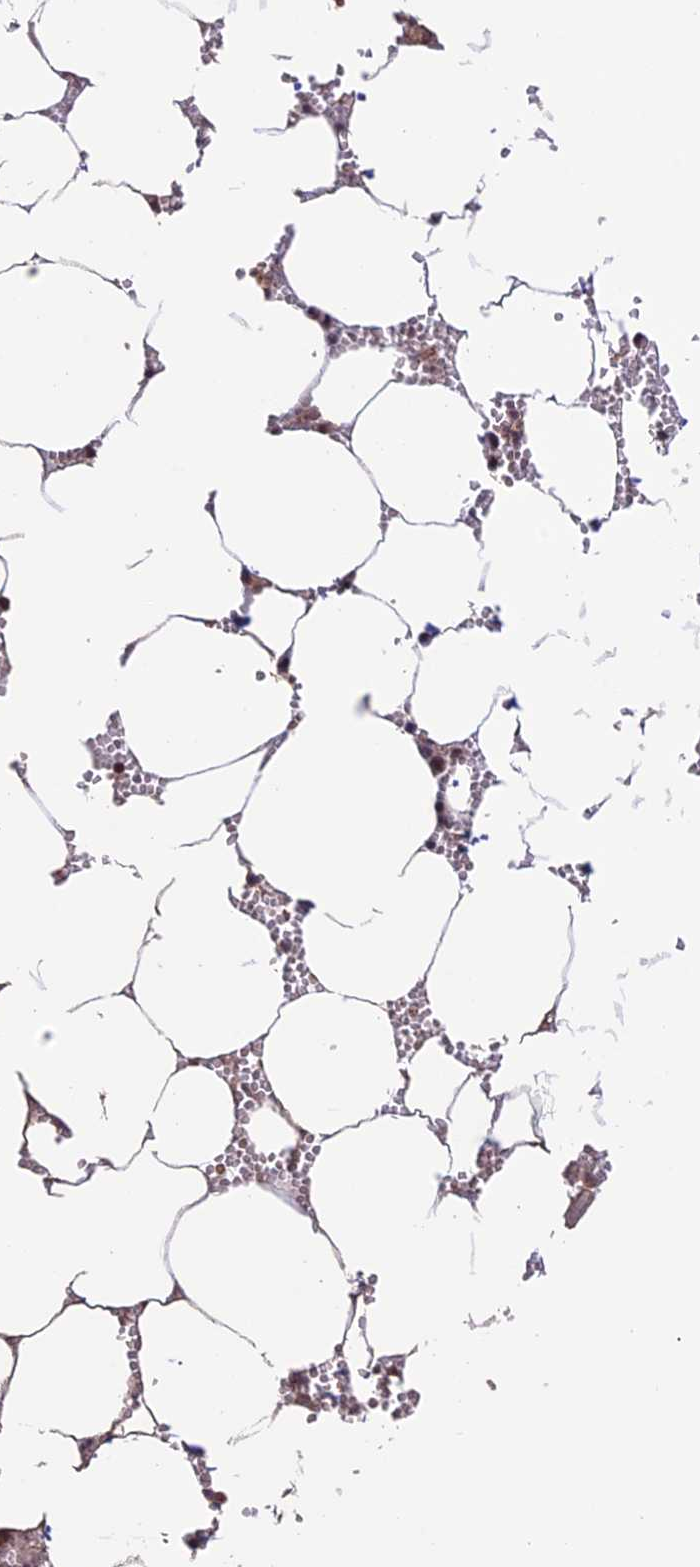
{"staining": {"intensity": "moderate", "quantity": "25%-75%", "location": "nuclear"}, "tissue": "bone marrow", "cell_type": "Hematopoietic cells", "image_type": "normal", "snomed": [{"axis": "morphology", "description": "Normal tissue, NOS"}, {"axis": "topography", "description": "Bone marrow"}], "caption": "Immunohistochemistry (DAB (3,3'-diaminobenzidine)) staining of unremarkable human bone marrow exhibits moderate nuclear protein positivity in approximately 25%-75% of hematopoietic cells. The protein is stained brown, and the nuclei are stained in blue (DAB IHC with brightfield microscopy, high magnification).", "gene": "CABIN1", "patient": {"sex": "male", "age": 70}}